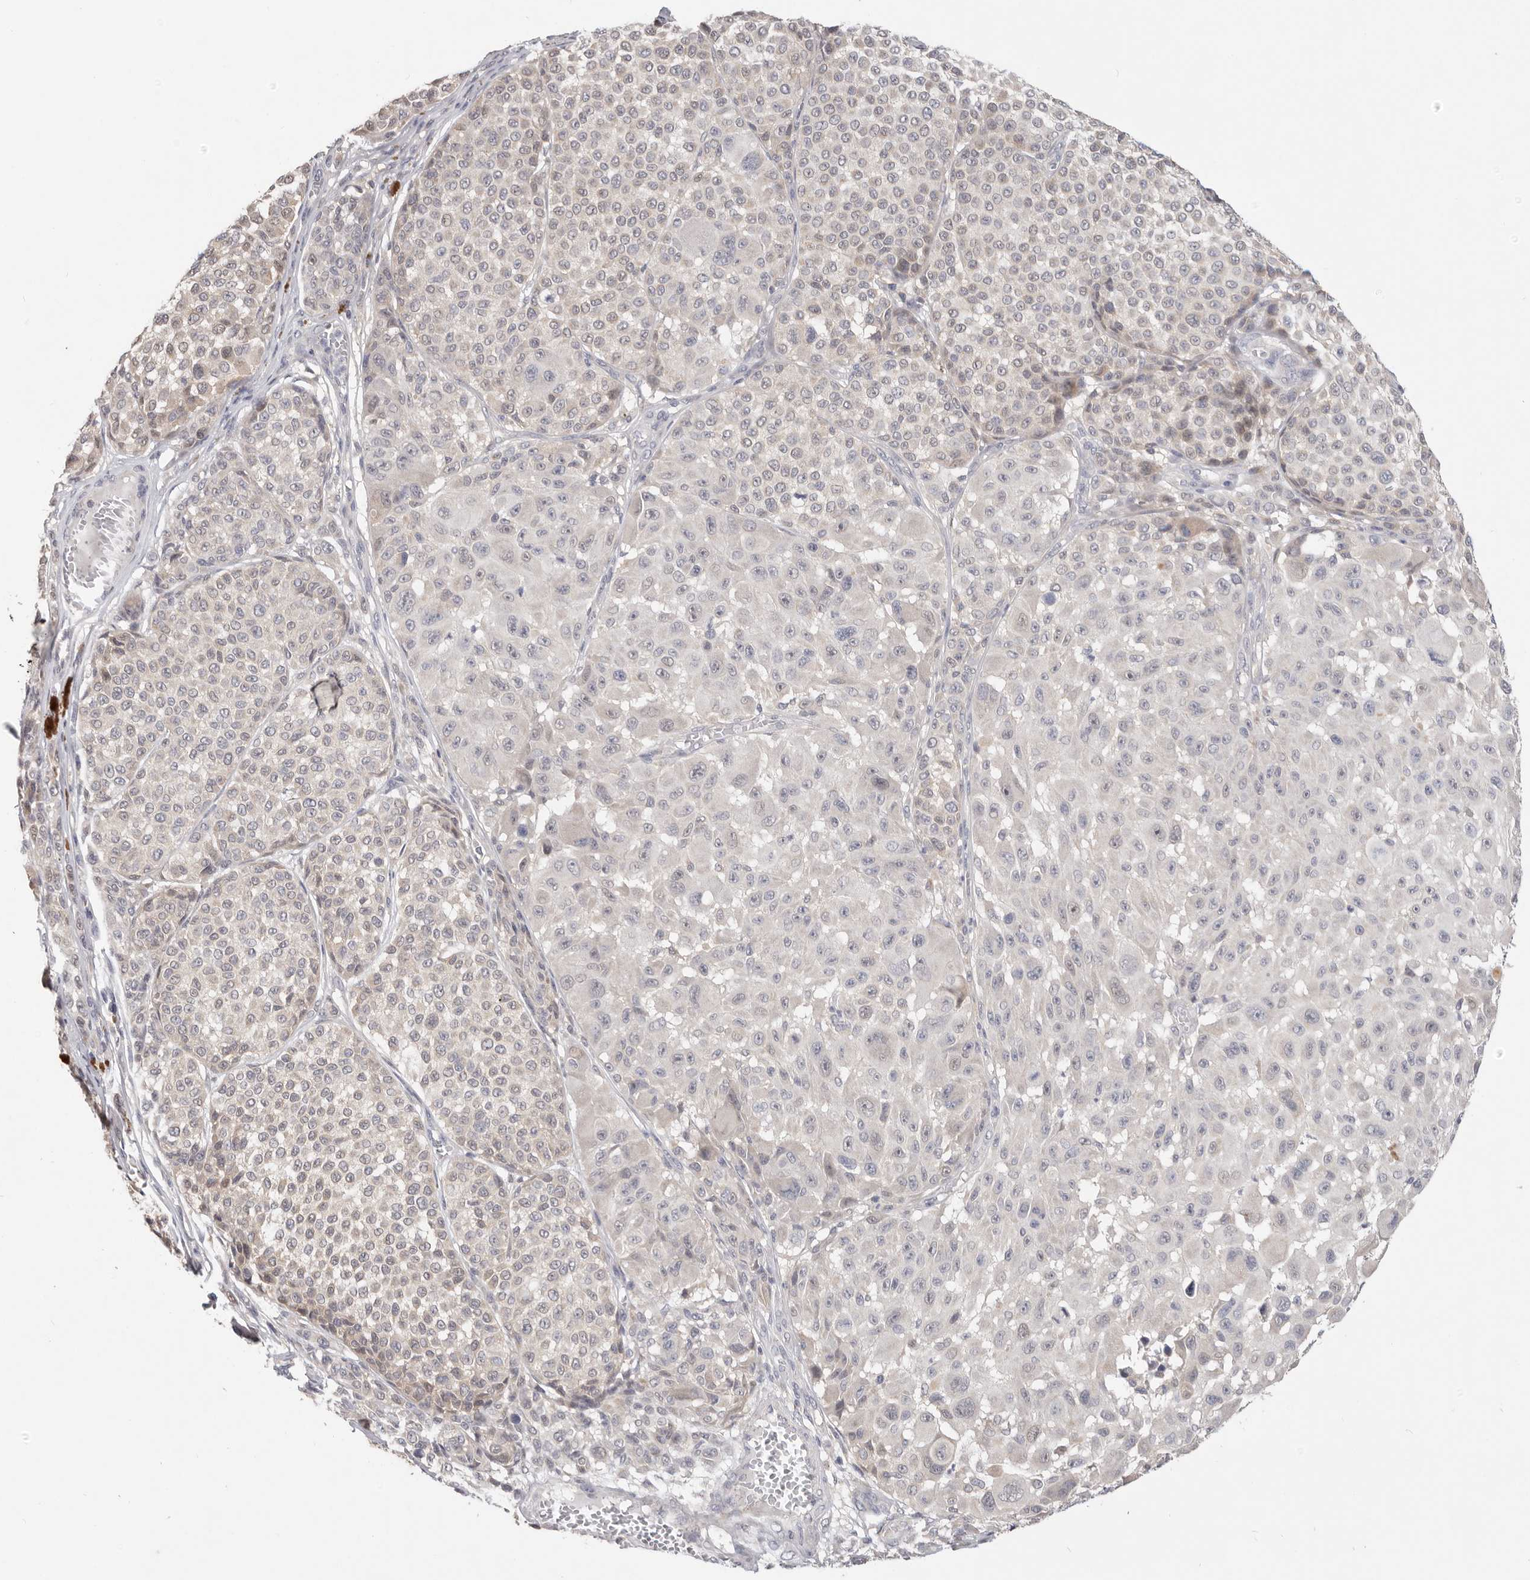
{"staining": {"intensity": "weak", "quantity": "<25%", "location": "nuclear"}, "tissue": "melanoma", "cell_type": "Tumor cells", "image_type": "cancer", "snomed": [{"axis": "morphology", "description": "Malignant melanoma, NOS"}, {"axis": "topography", "description": "Skin"}], "caption": "The micrograph displays no staining of tumor cells in malignant melanoma.", "gene": "WDR77", "patient": {"sex": "male", "age": 83}}